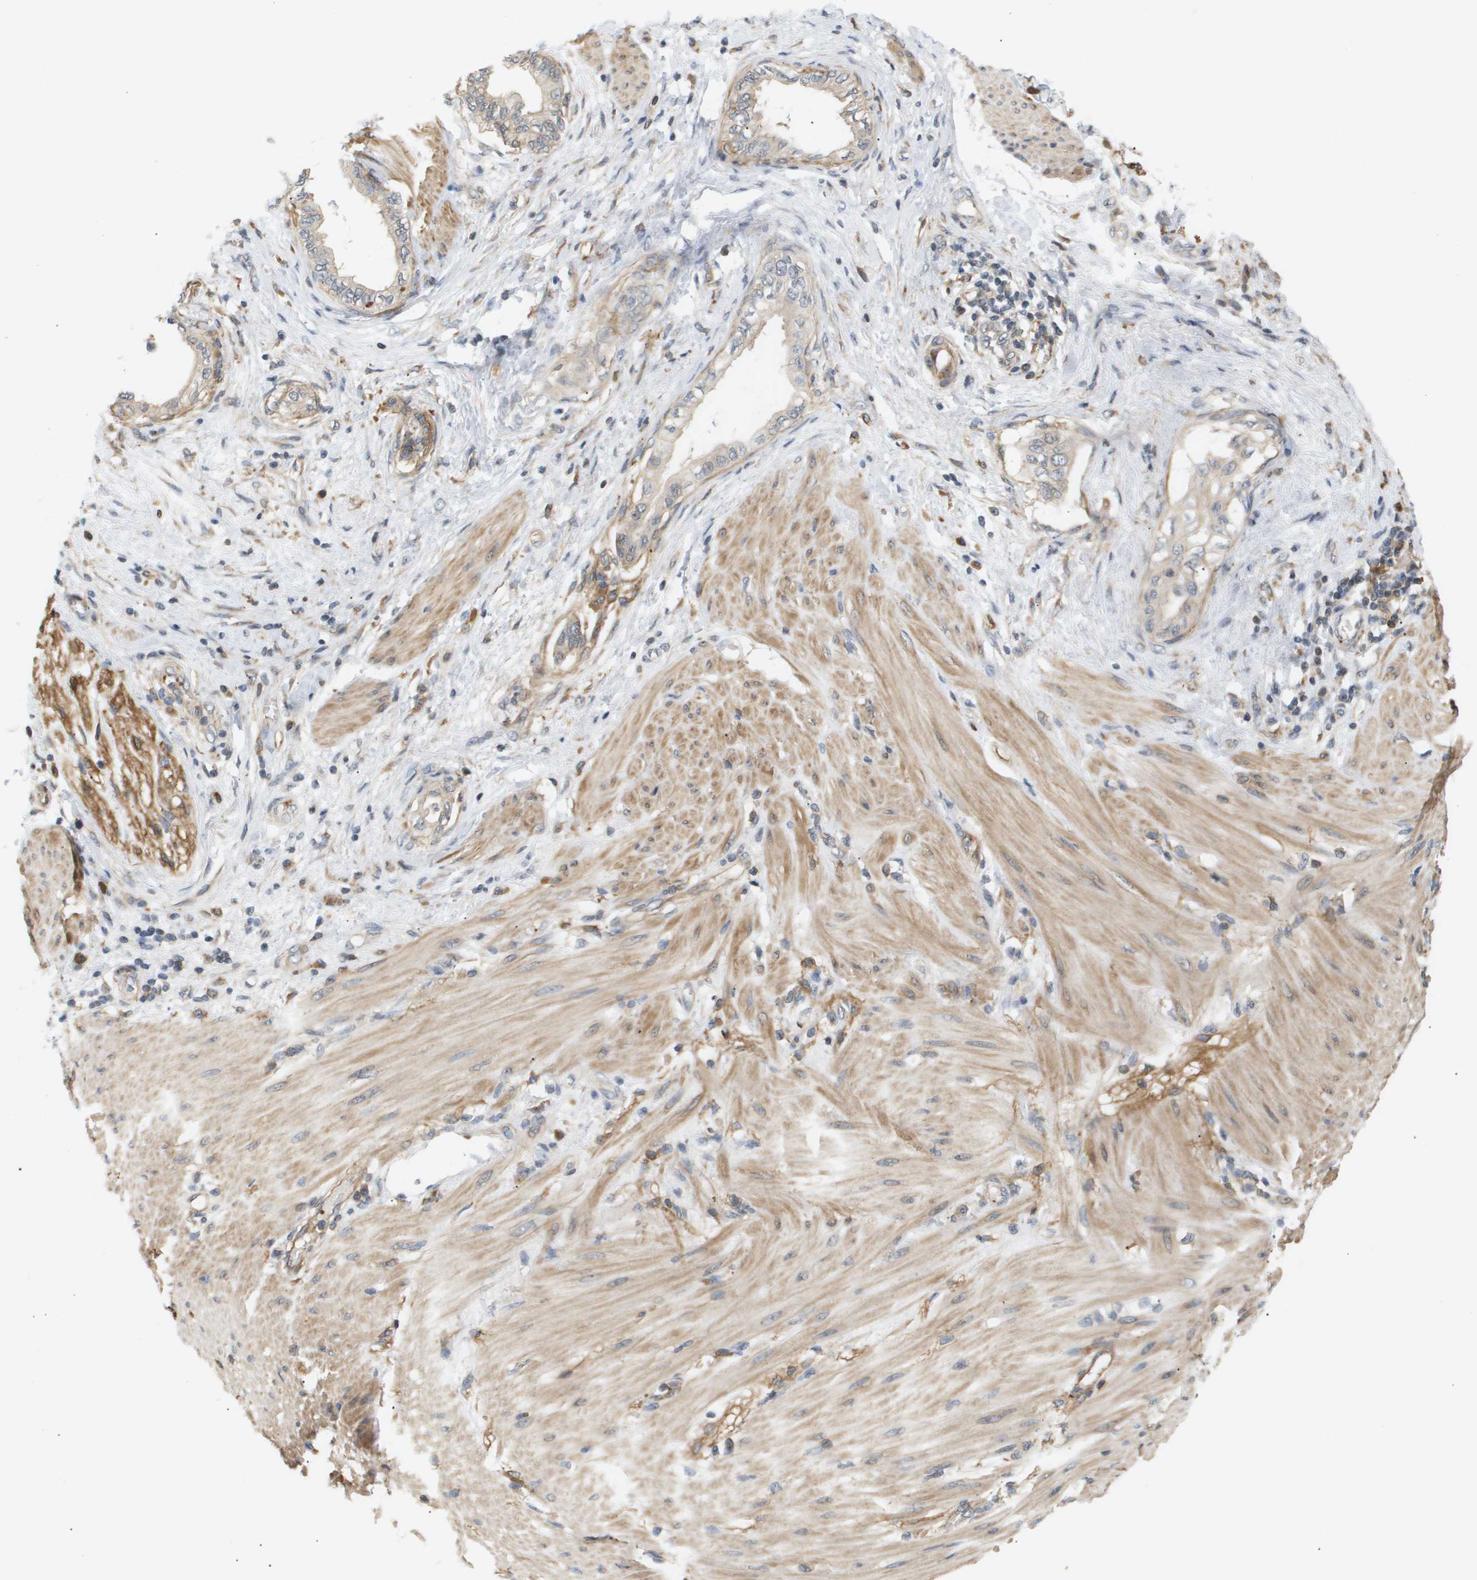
{"staining": {"intensity": "weak", "quantity": "25%-75%", "location": "cytoplasmic/membranous"}, "tissue": "pancreatic cancer", "cell_type": "Tumor cells", "image_type": "cancer", "snomed": [{"axis": "morphology", "description": "Normal tissue, NOS"}, {"axis": "morphology", "description": "Adenocarcinoma, NOS"}, {"axis": "topography", "description": "Pancreas"}, {"axis": "topography", "description": "Duodenum"}], "caption": "Weak cytoplasmic/membranous protein expression is identified in approximately 25%-75% of tumor cells in pancreatic adenocarcinoma. Using DAB (3,3'-diaminobenzidine) (brown) and hematoxylin (blue) stains, captured at high magnification using brightfield microscopy.", "gene": "CORO2B", "patient": {"sex": "female", "age": 60}}